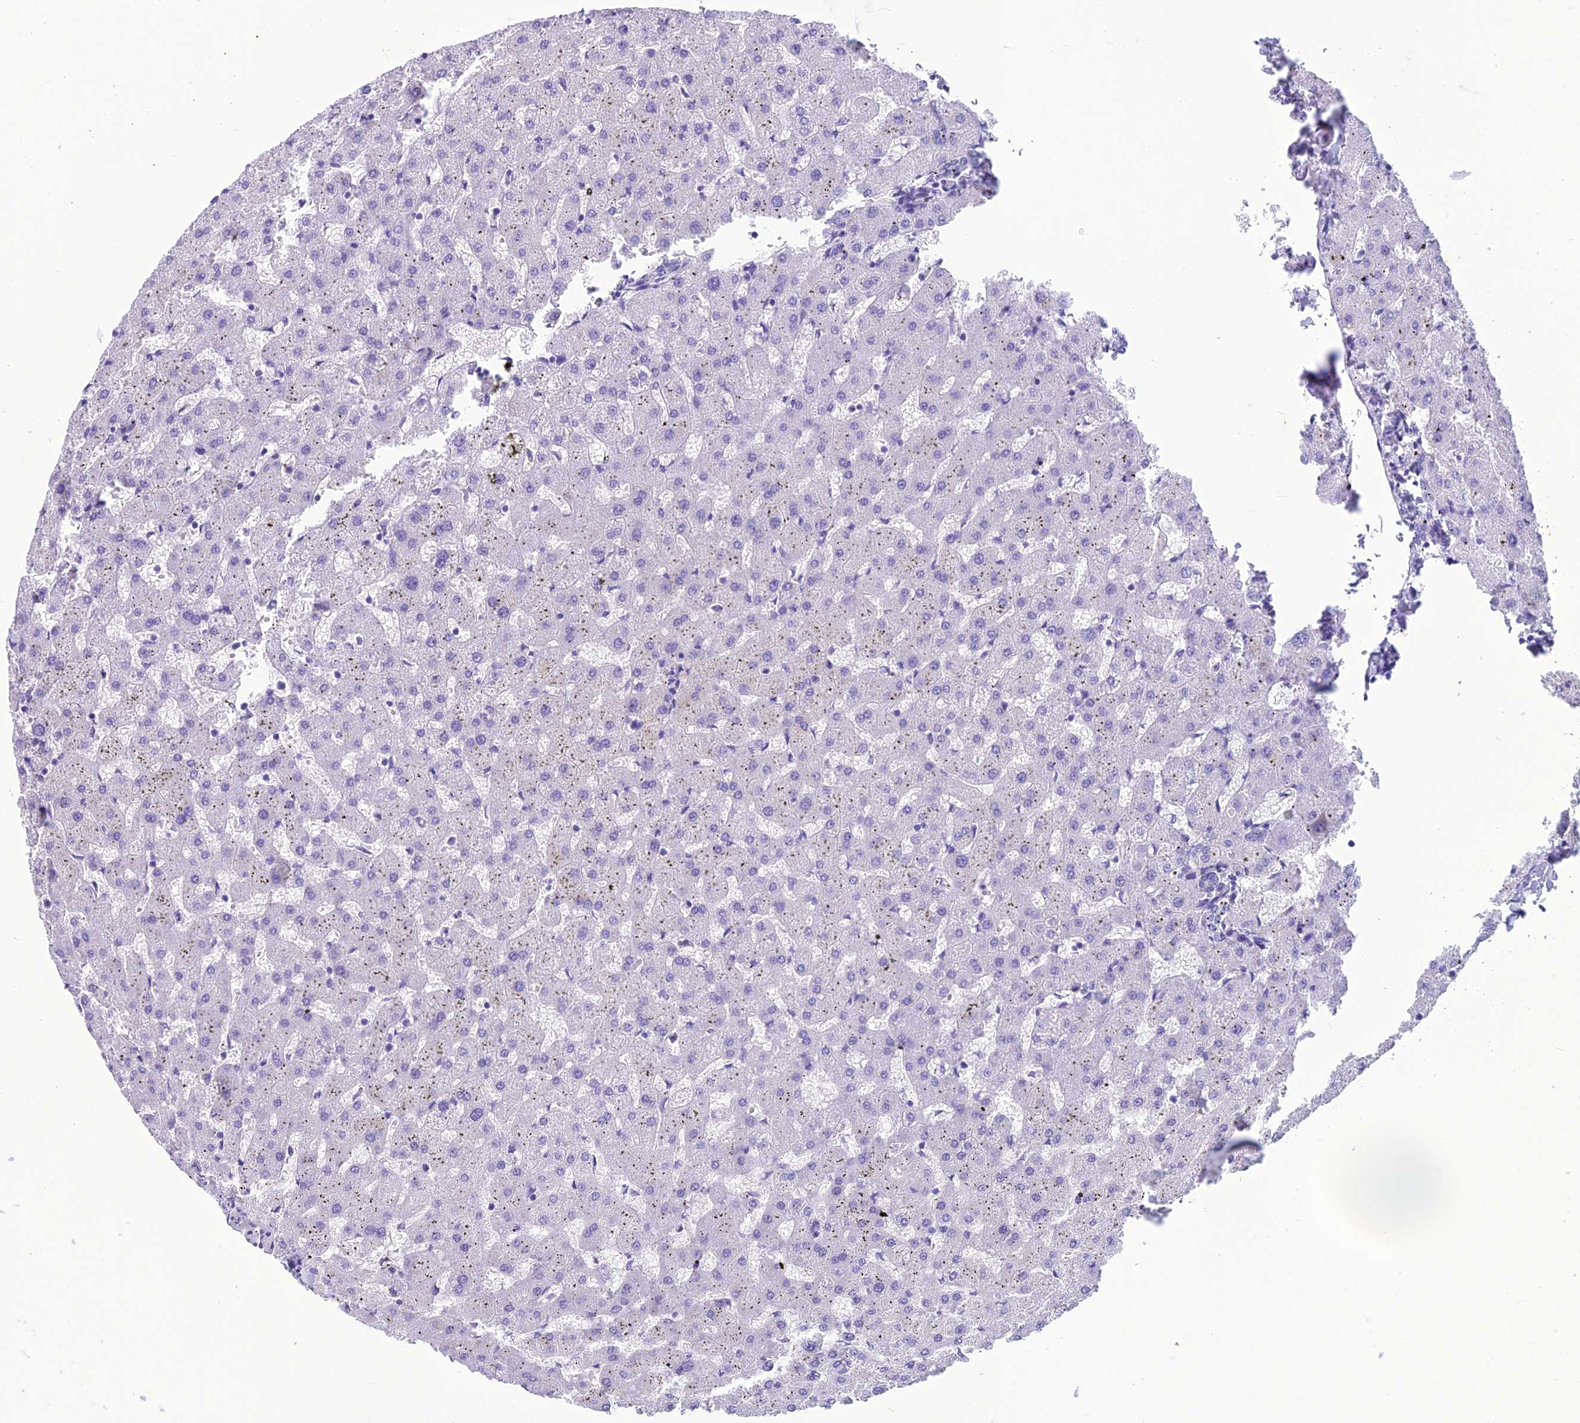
{"staining": {"intensity": "negative", "quantity": "none", "location": "none"}, "tissue": "liver", "cell_type": "Cholangiocytes", "image_type": "normal", "snomed": [{"axis": "morphology", "description": "Normal tissue, NOS"}, {"axis": "topography", "description": "Liver"}], "caption": "Immunohistochemistry (IHC) of unremarkable liver demonstrates no staining in cholangiocytes.", "gene": "TRAM1L1", "patient": {"sex": "female", "age": 63}}